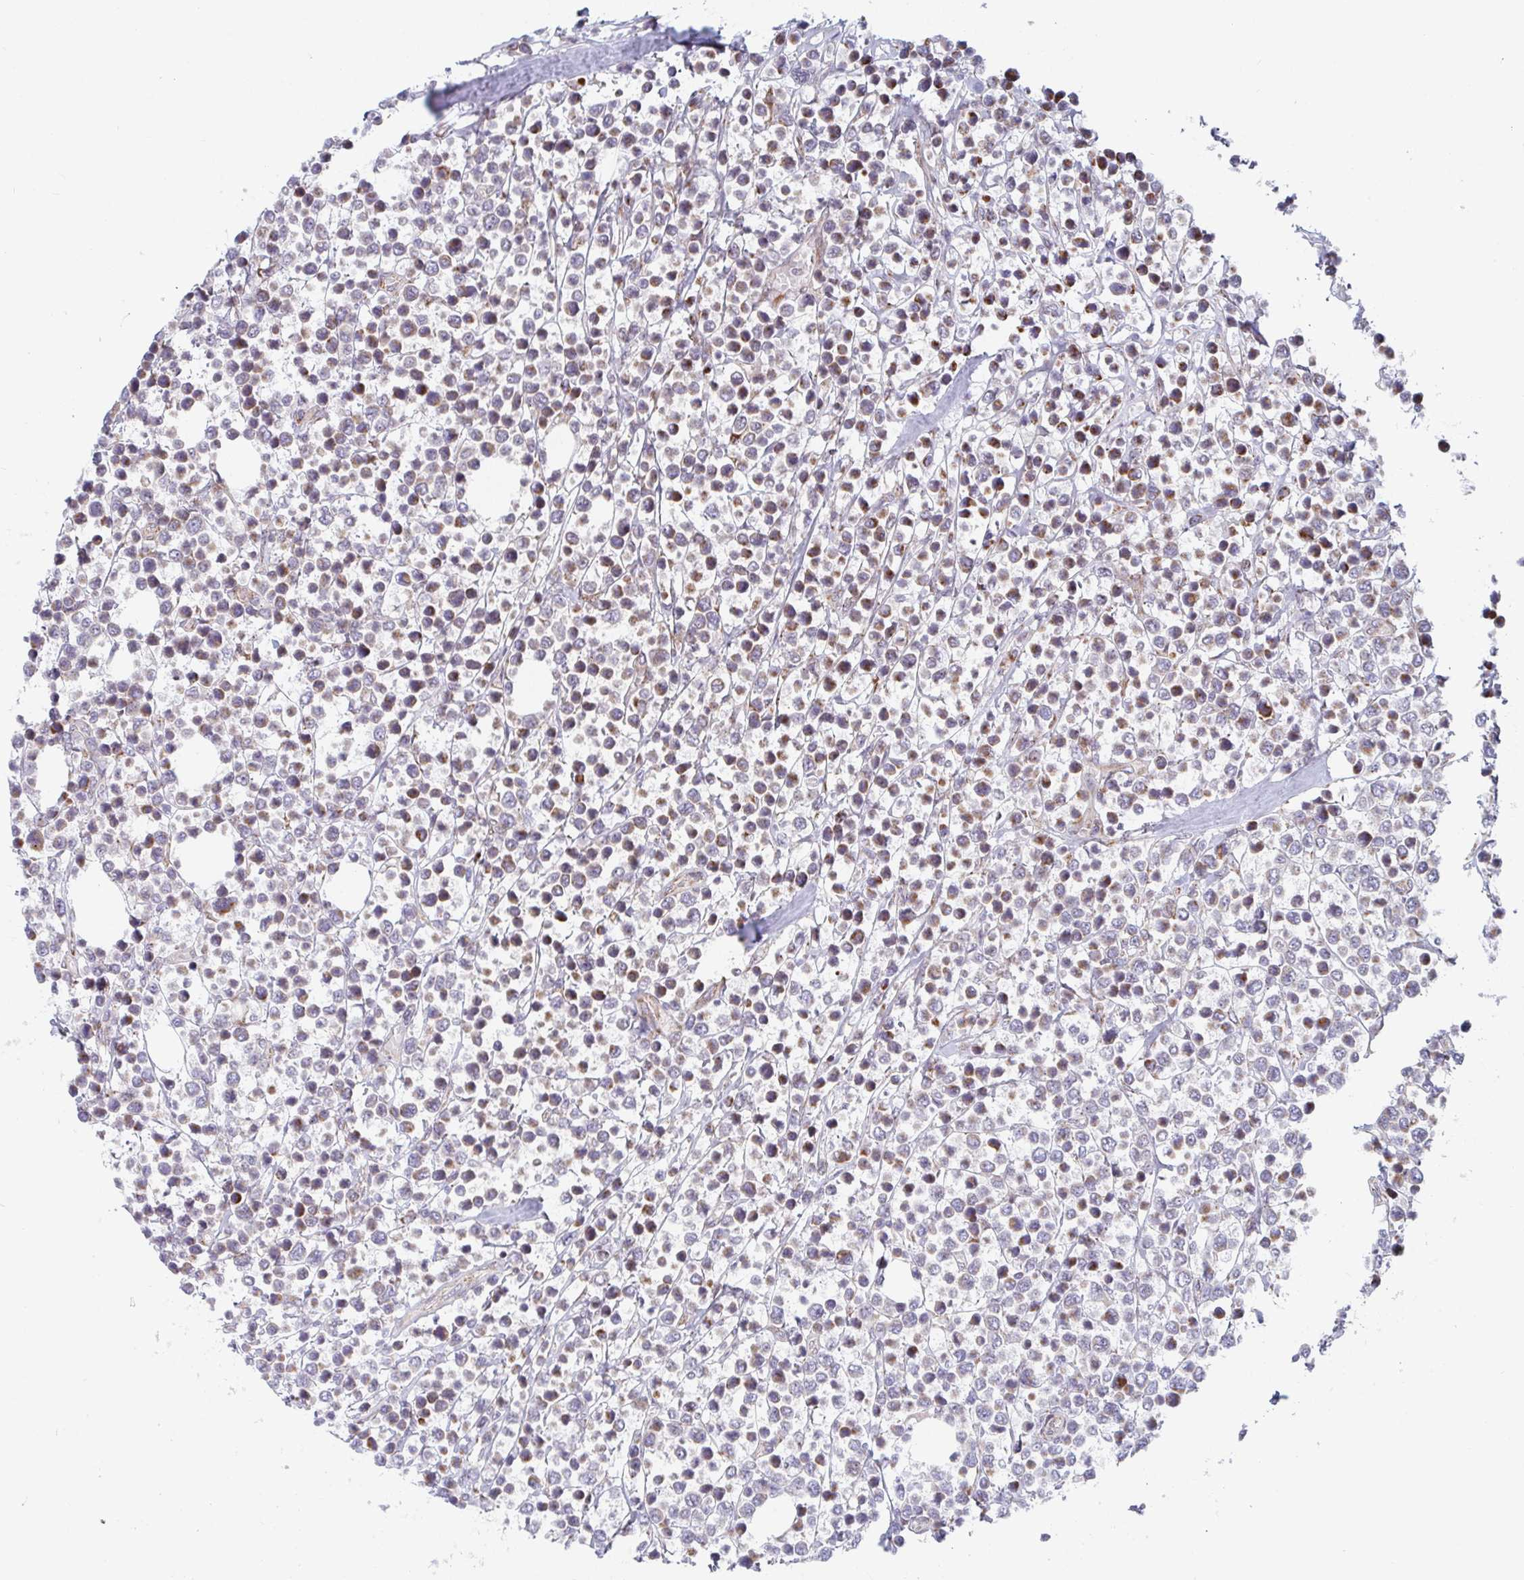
{"staining": {"intensity": "weak", "quantity": "25%-75%", "location": "cytoplasmic/membranous"}, "tissue": "lymphoma", "cell_type": "Tumor cells", "image_type": "cancer", "snomed": [{"axis": "morphology", "description": "Malignant lymphoma, non-Hodgkin's type, Low grade"}, {"axis": "topography", "description": "Lymph node"}], "caption": "Human malignant lymphoma, non-Hodgkin's type (low-grade) stained for a protein (brown) displays weak cytoplasmic/membranous positive positivity in approximately 25%-75% of tumor cells.", "gene": "PRKCH", "patient": {"sex": "male", "age": 60}}